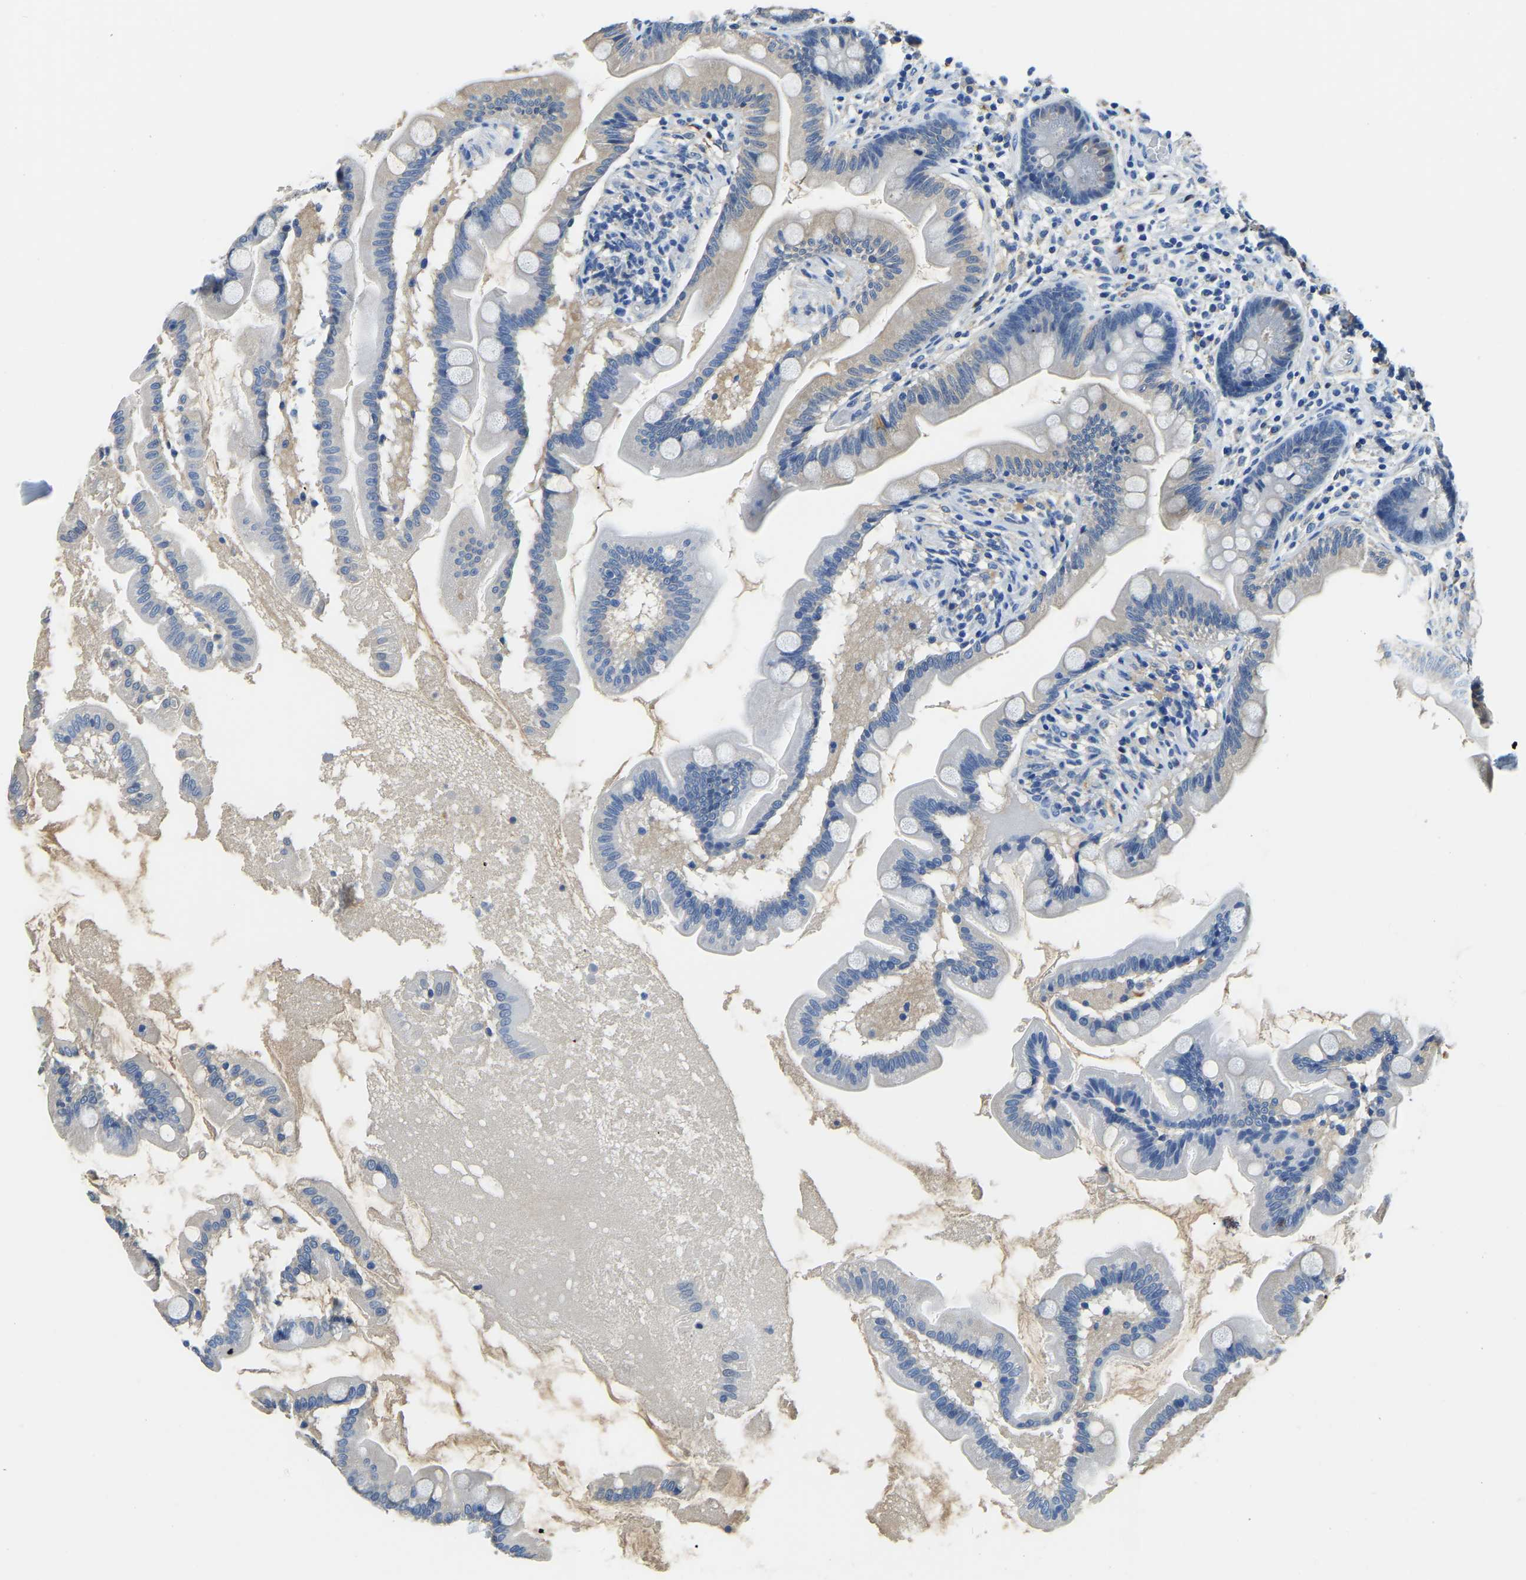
{"staining": {"intensity": "weak", "quantity": "<25%", "location": "cytoplasmic/membranous"}, "tissue": "small intestine", "cell_type": "Glandular cells", "image_type": "normal", "snomed": [{"axis": "morphology", "description": "Normal tissue, NOS"}, {"axis": "topography", "description": "Small intestine"}], "caption": "Small intestine stained for a protein using IHC demonstrates no positivity glandular cells.", "gene": "ZDHHC13", "patient": {"sex": "female", "age": 56}}